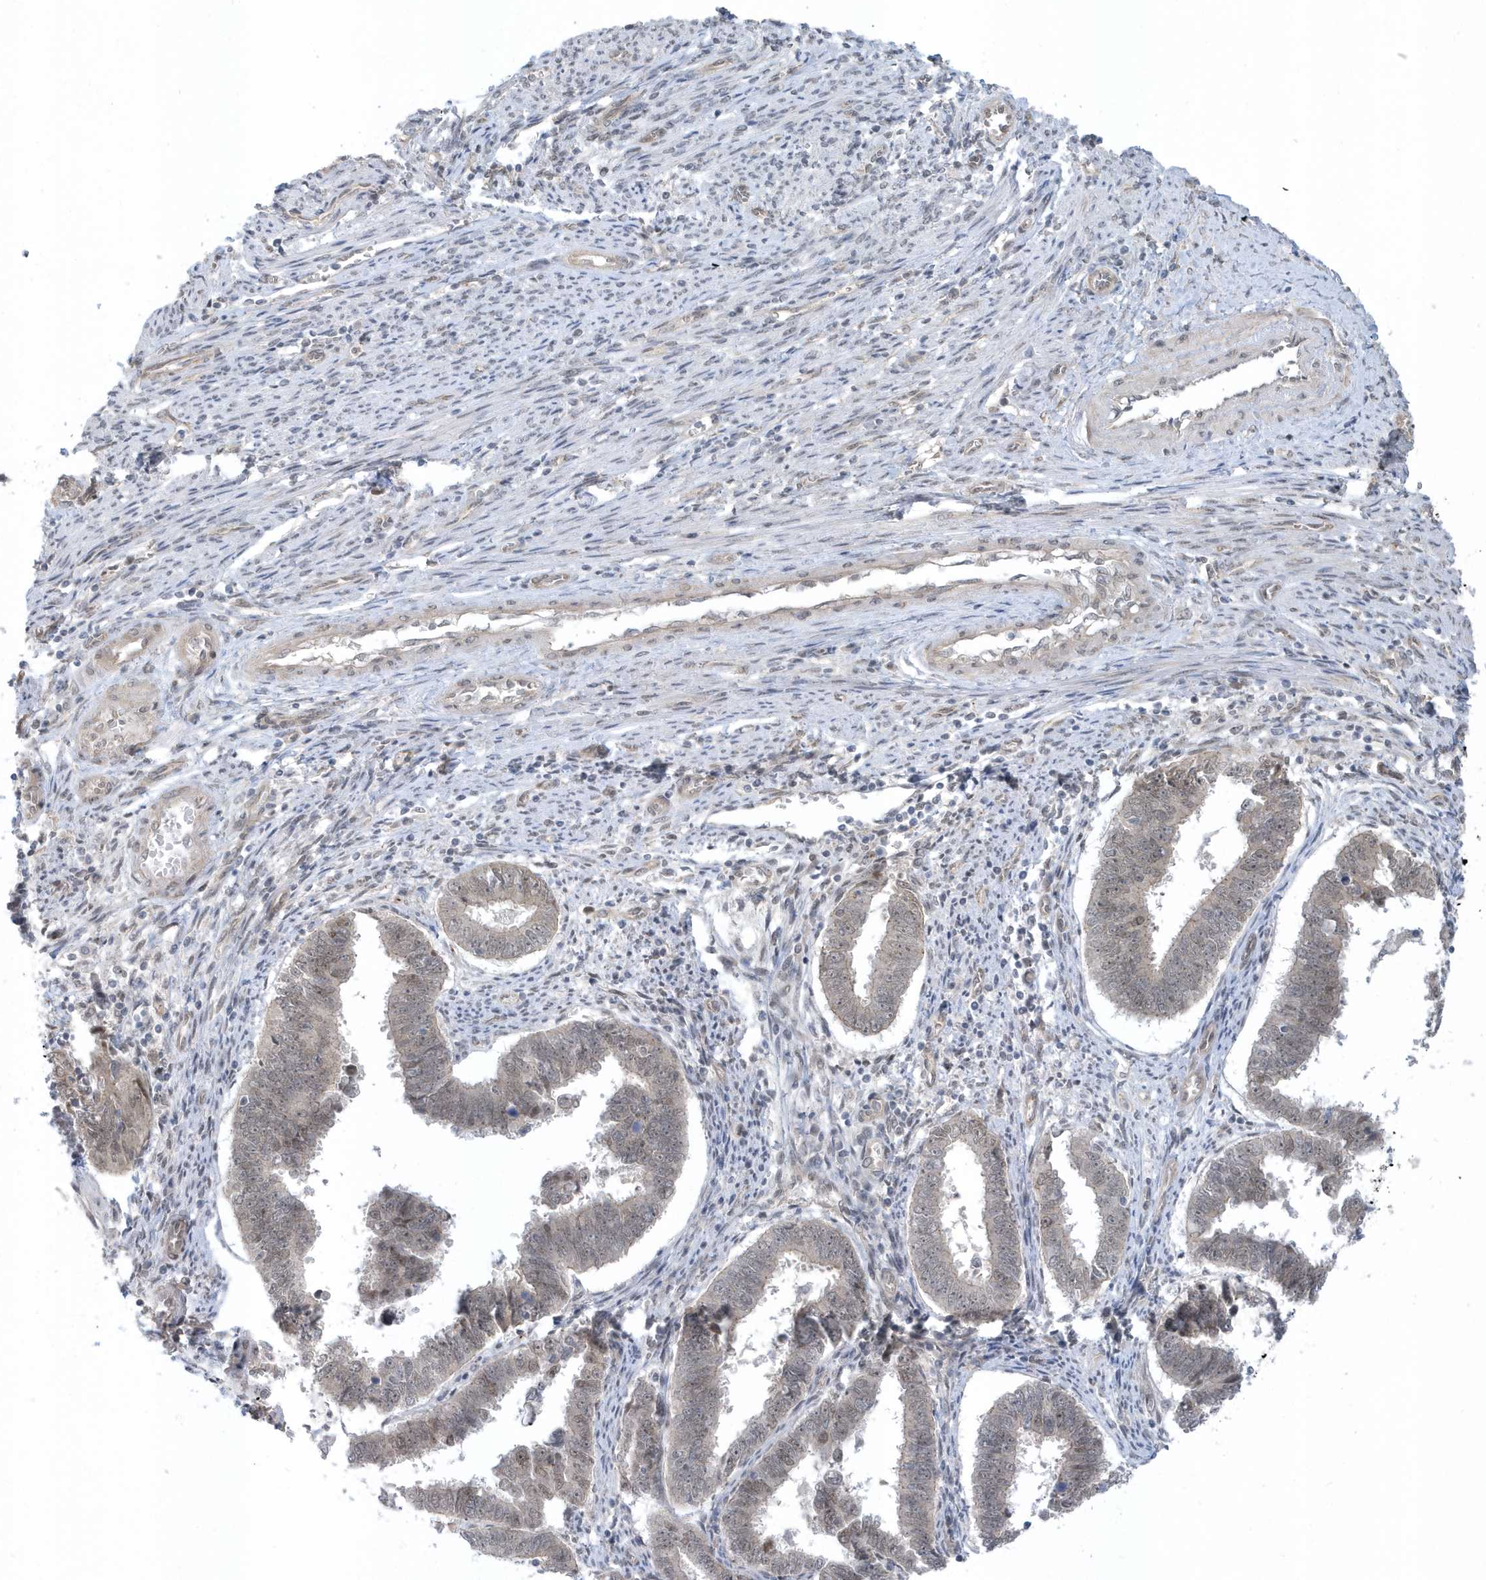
{"staining": {"intensity": "weak", "quantity": "<25%", "location": "nuclear"}, "tissue": "endometrial cancer", "cell_type": "Tumor cells", "image_type": "cancer", "snomed": [{"axis": "morphology", "description": "Adenocarcinoma, NOS"}, {"axis": "topography", "description": "Endometrium"}], "caption": "The immunohistochemistry histopathology image has no significant staining in tumor cells of endometrial cancer (adenocarcinoma) tissue.", "gene": "USP53", "patient": {"sex": "female", "age": 75}}